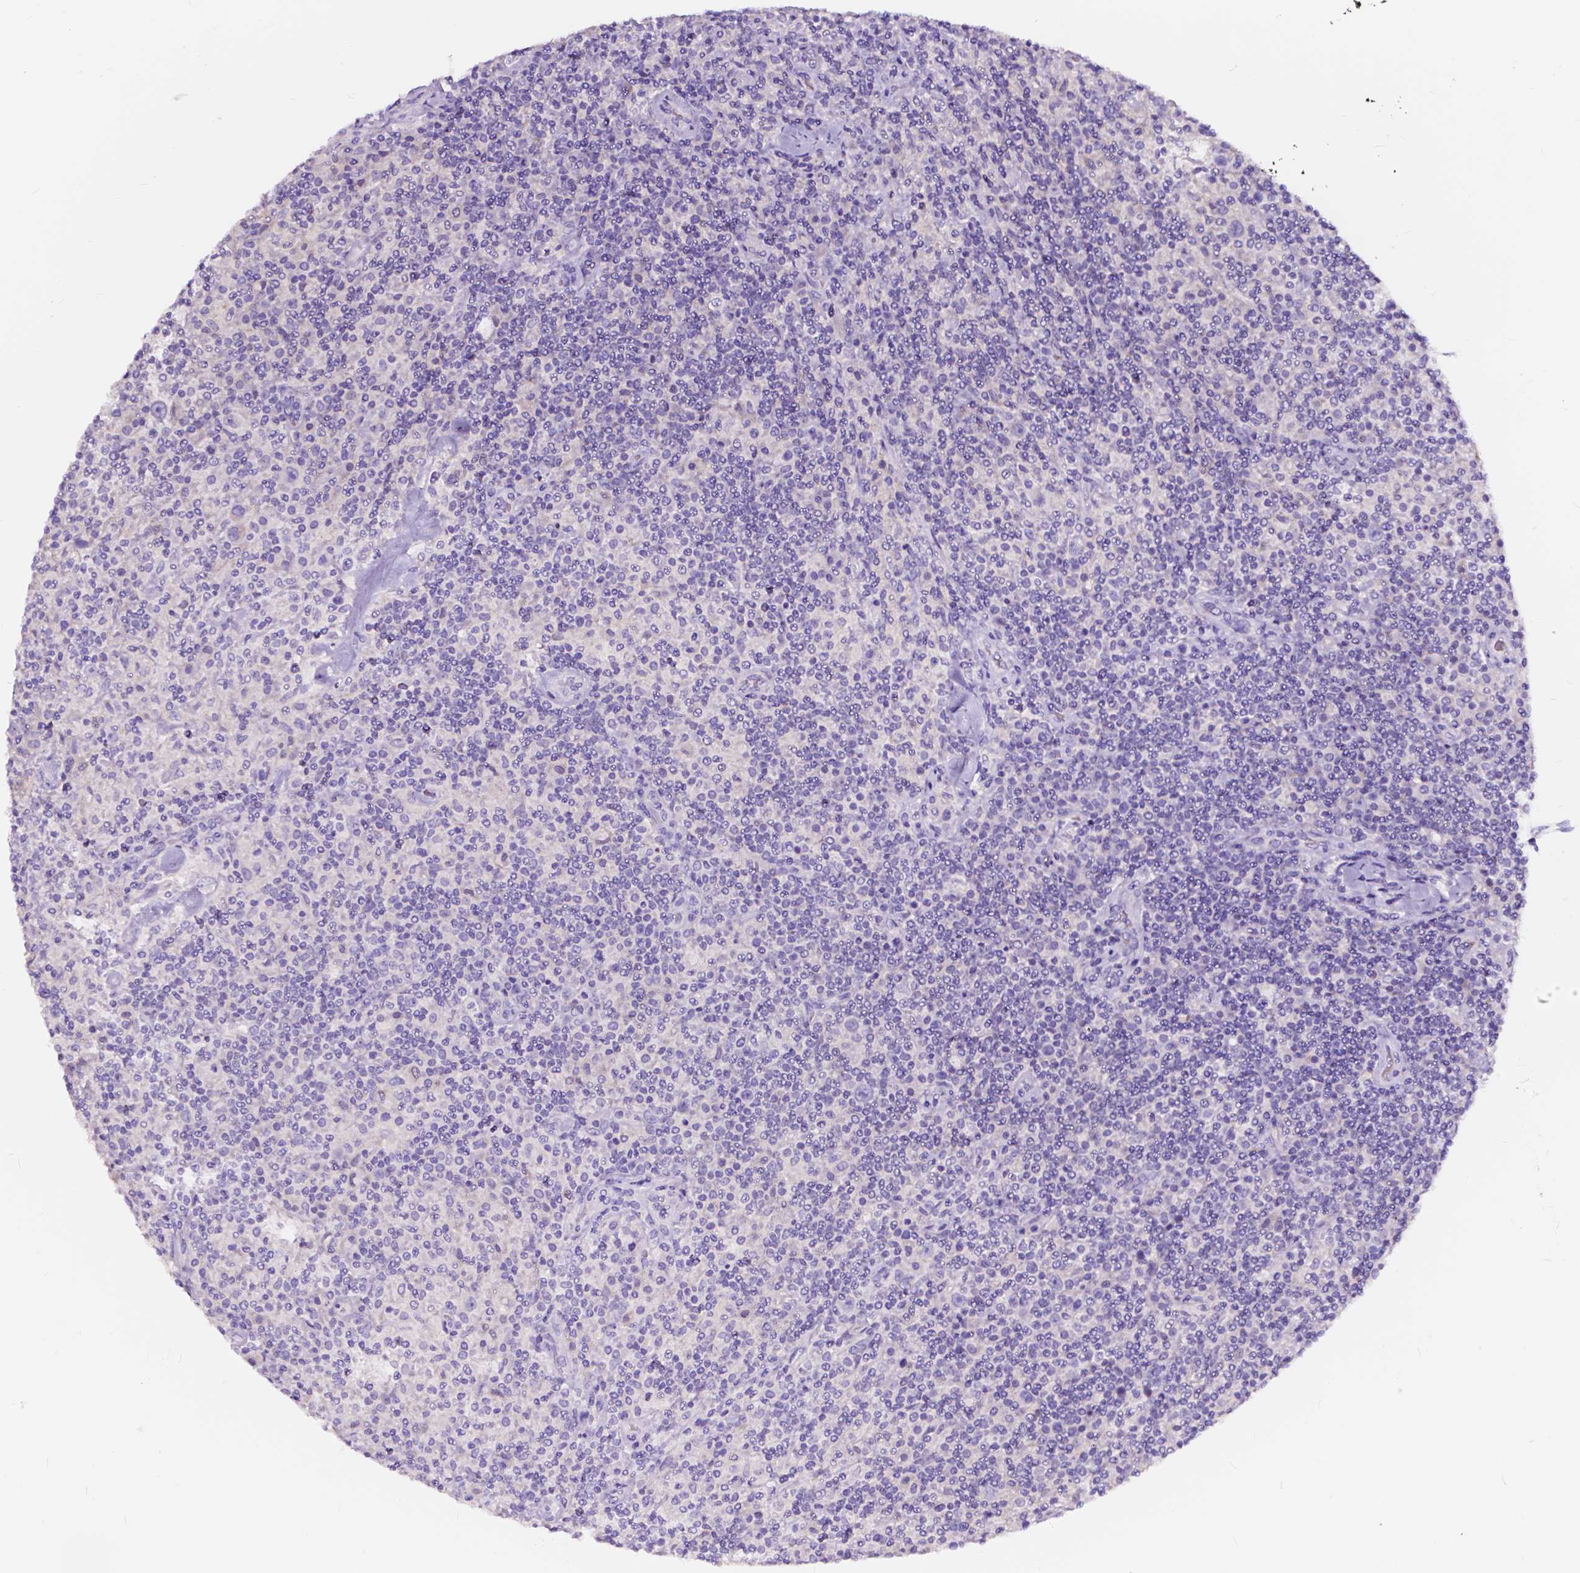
{"staining": {"intensity": "negative", "quantity": "none", "location": "none"}, "tissue": "lymphoma", "cell_type": "Tumor cells", "image_type": "cancer", "snomed": [{"axis": "morphology", "description": "Hodgkin's disease, NOS"}, {"axis": "topography", "description": "Lymph node"}], "caption": "This image is of Hodgkin's disease stained with immunohistochemistry to label a protein in brown with the nuclei are counter-stained blue. There is no staining in tumor cells.", "gene": "CLSTN2", "patient": {"sex": "male", "age": 70}}